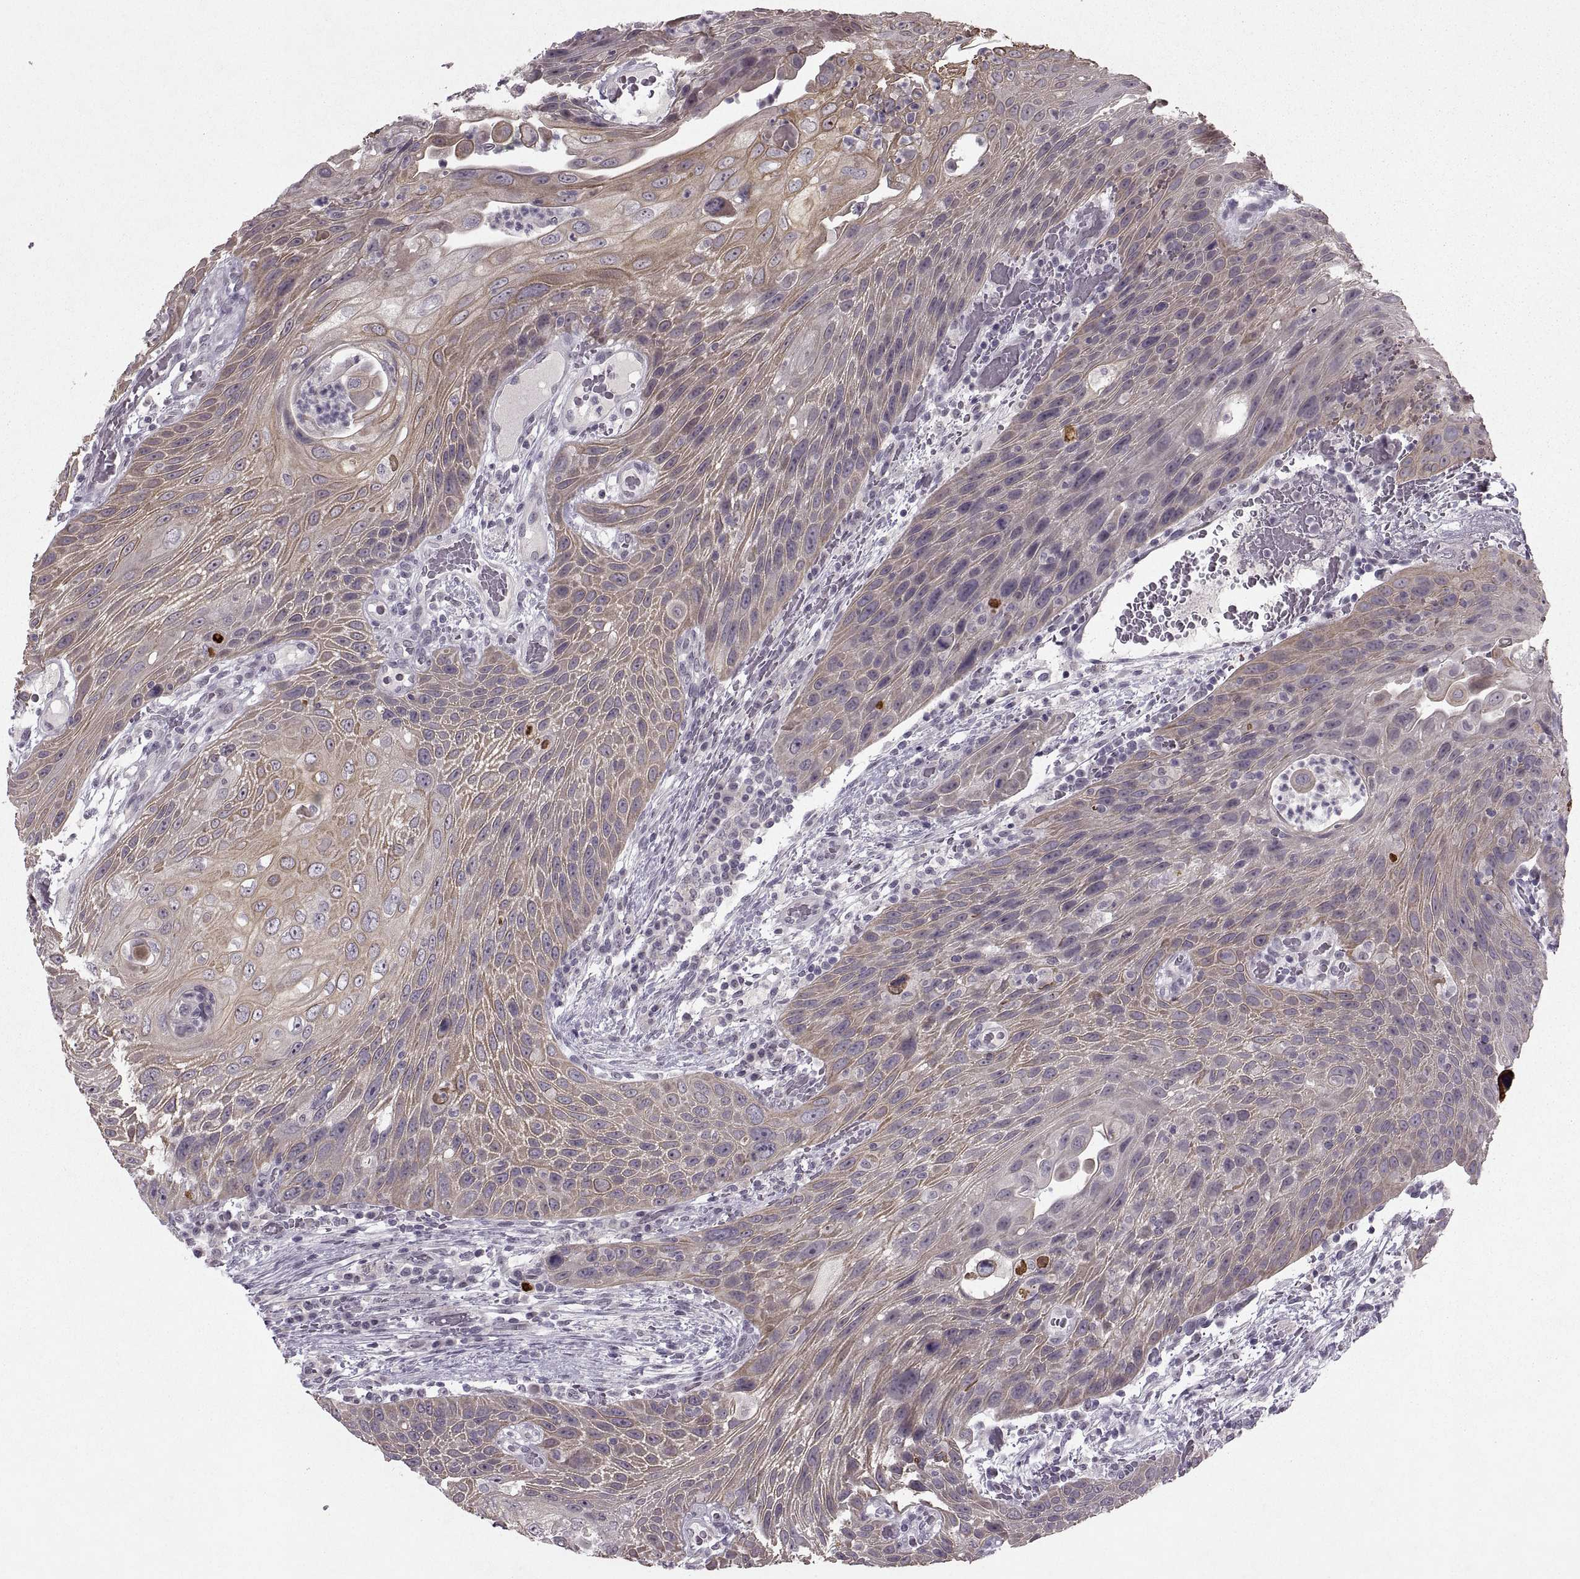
{"staining": {"intensity": "weak", "quantity": ">75%", "location": "cytoplasmic/membranous"}, "tissue": "head and neck cancer", "cell_type": "Tumor cells", "image_type": "cancer", "snomed": [{"axis": "morphology", "description": "Squamous cell carcinoma, NOS"}, {"axis": "topography", "description": "Head-Neck"}], "caption": "Weak cytoplasmic/membranous expression is present in approximately >75% of tumor cells in head and neck squamous cell carcinoma. The protein is shown in brown color, while the nuclei are stained blue.", "gene": "MGAT4D", "patient": {"sex": "male", "age": 69}}